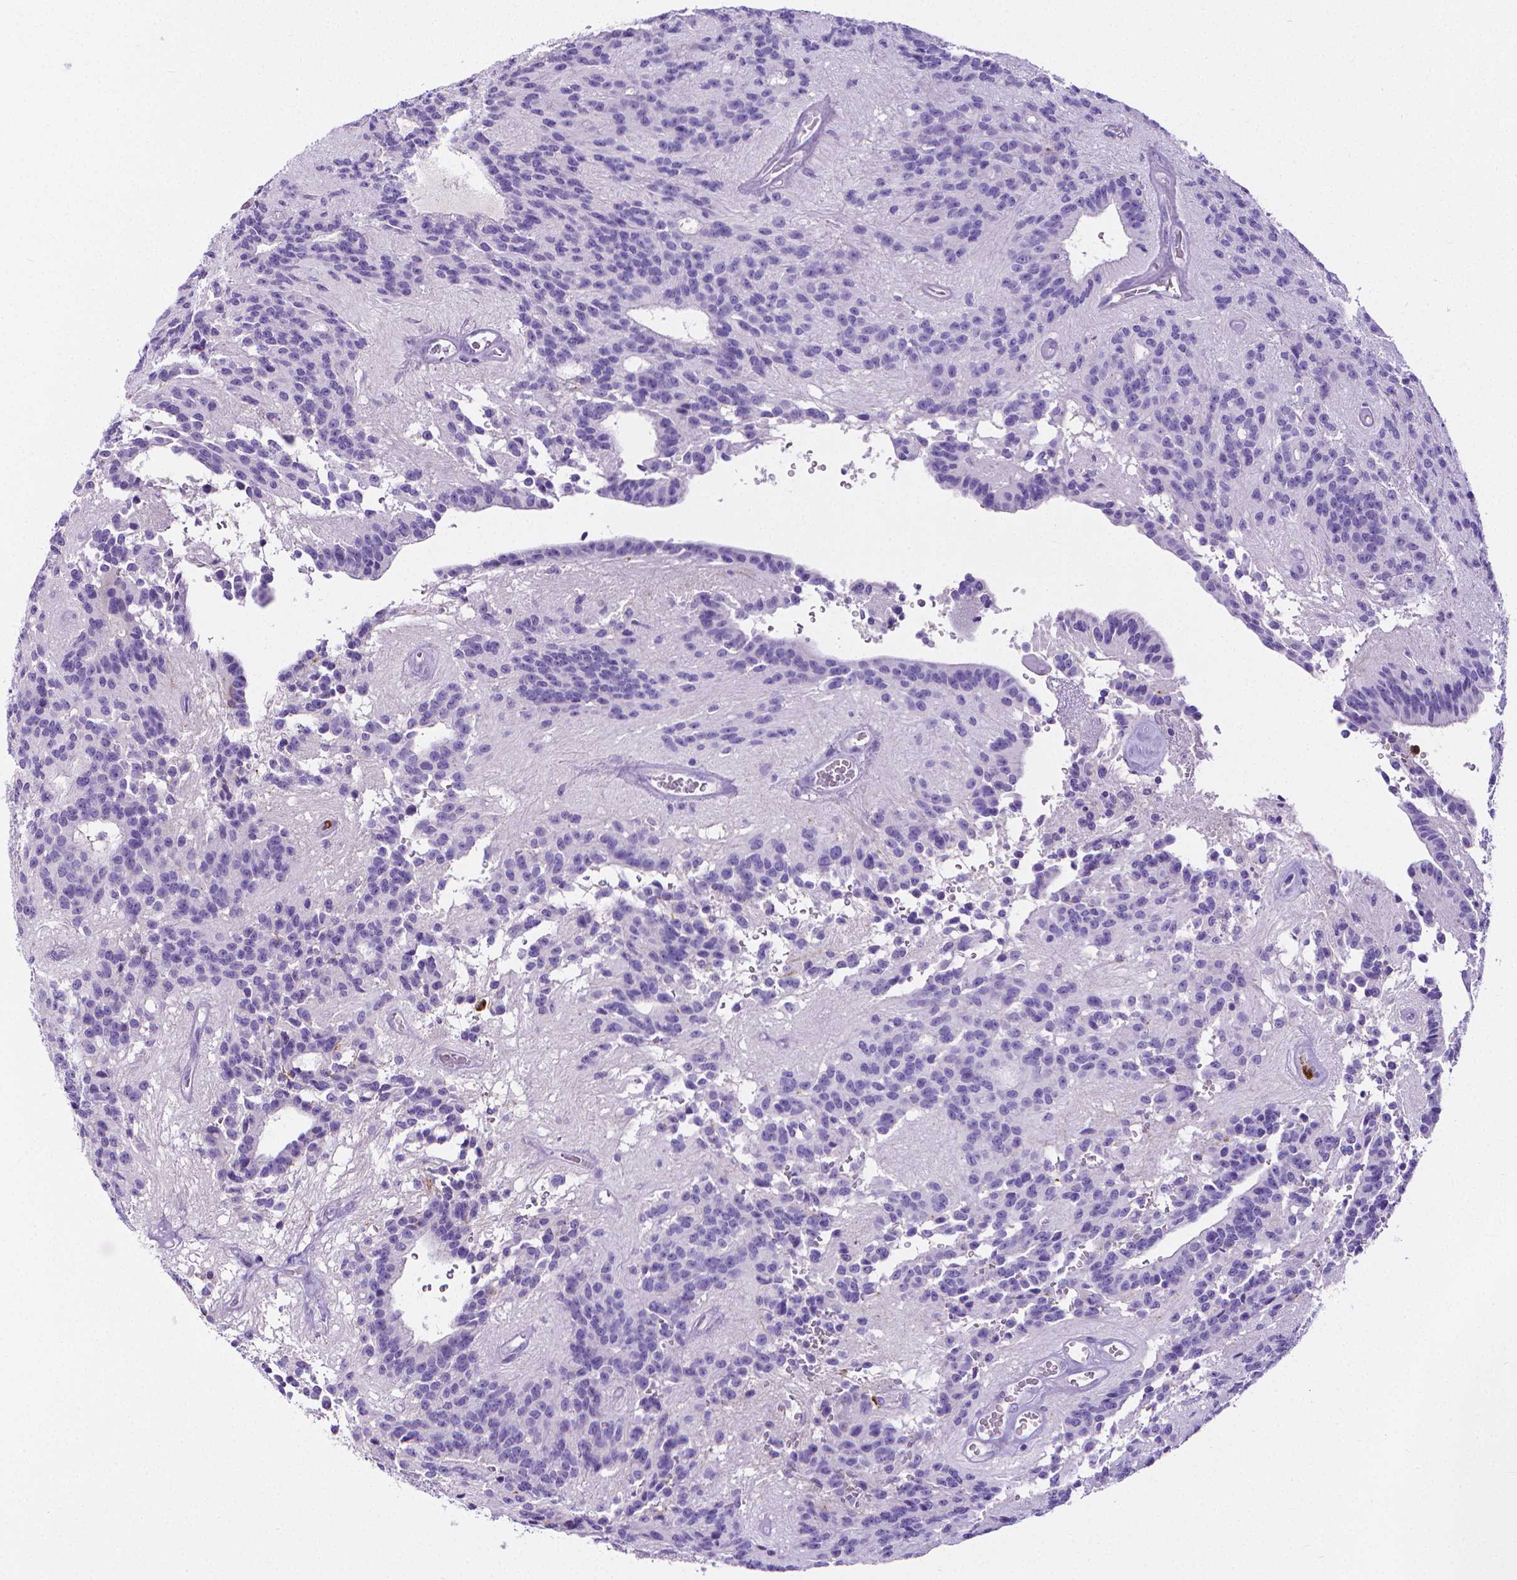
{"staining": {"intensity": "negative", "quantity": "none", "location": "none"}, "tissue": "glioma", "cell_type": "Tumor cells", "image_type": "cancer", "snomed": [{"axis": "morphology", "description": "Glioma, malignant, Low grade"}, {"axis": "topography", "description": "Brain"}], "caption": "A high-resolution micrograph shows immunohistochemistry (IHC) staining of malignant glioma (low-grade), which demonstrates no significant expression in tumor cells.", "gene": "MMP9", "patient": {"sex": "male", "age": 31}}